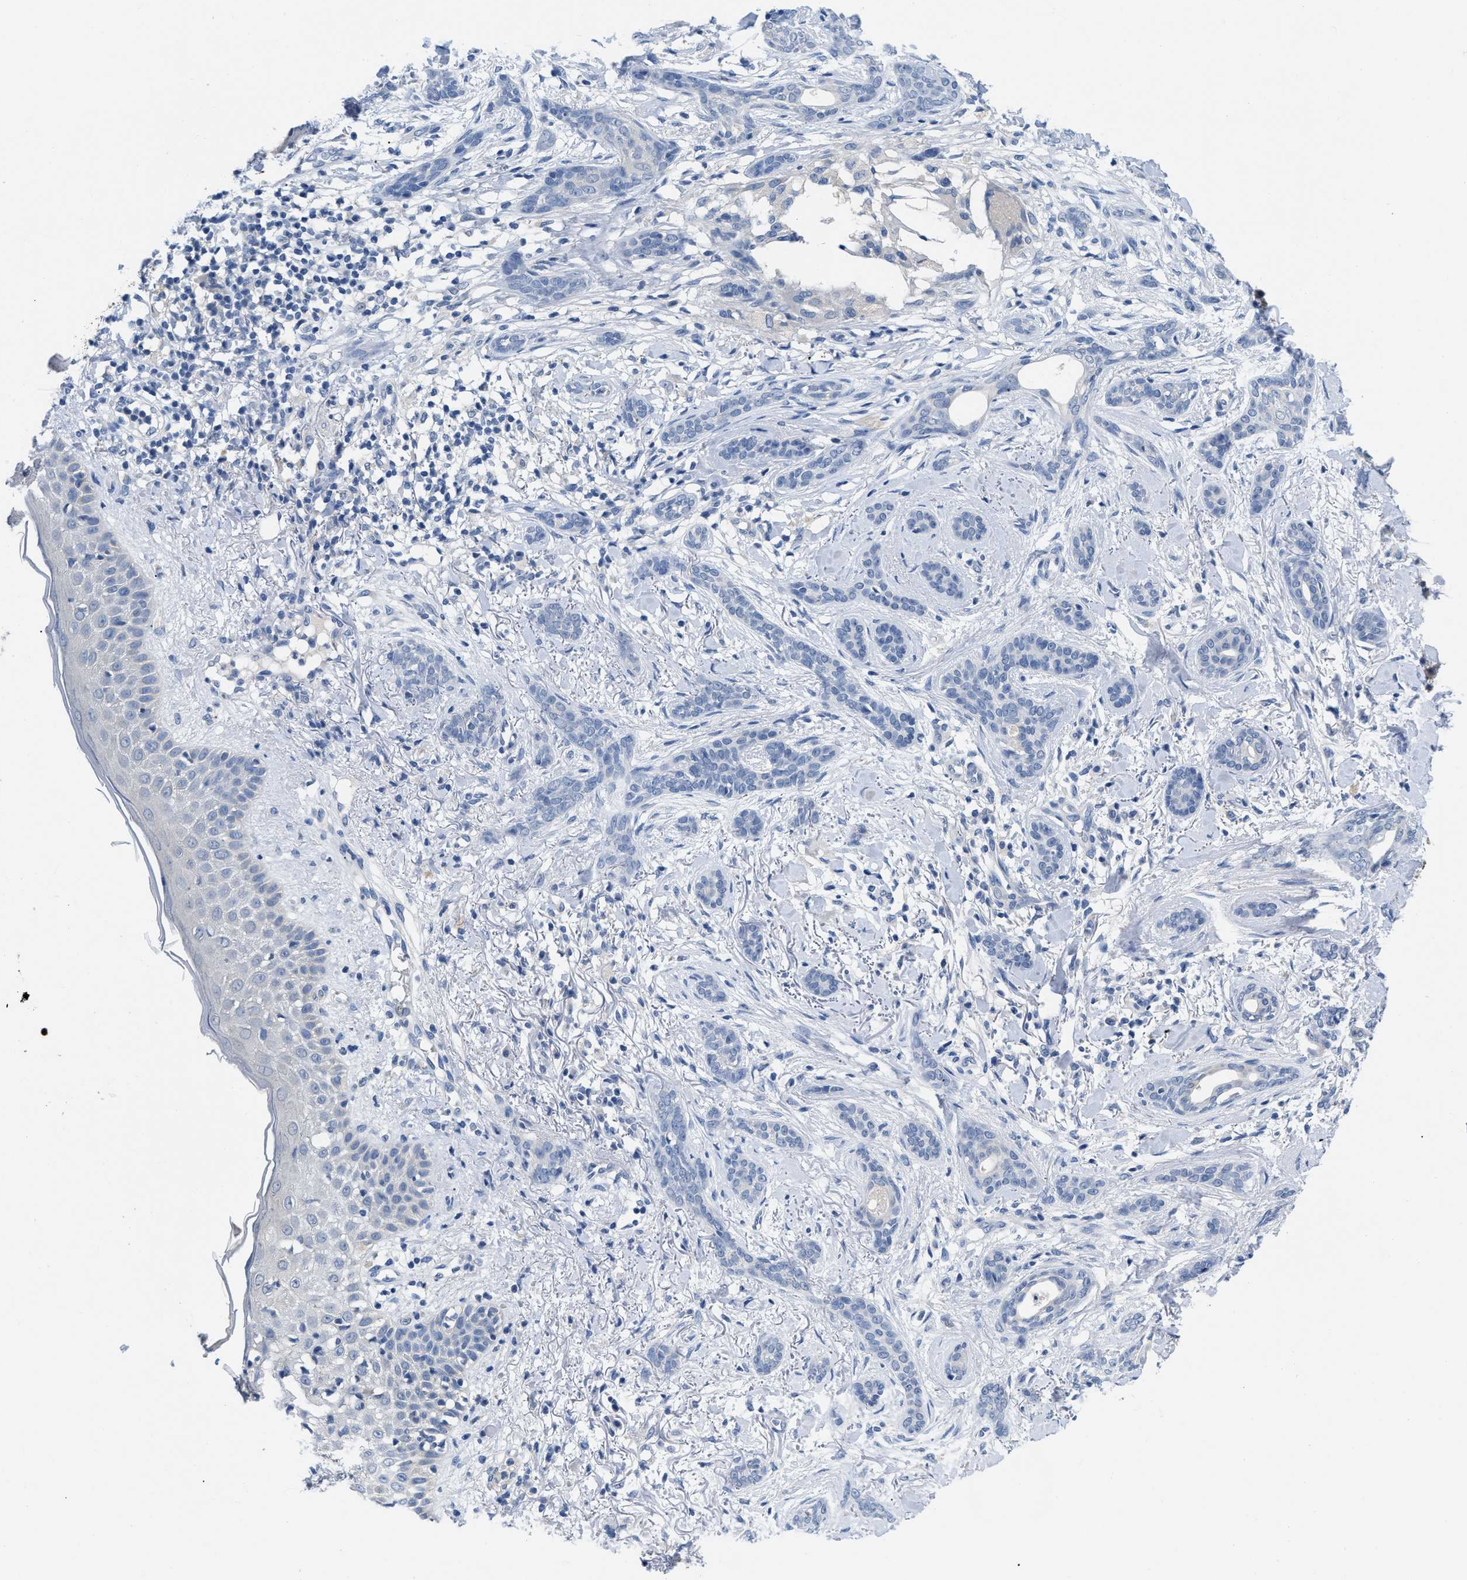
{"staining": {"intensity": "negative", "quantity": "none", "location": "none"}, "tissue": "skin cancer", "cell_type": "Tumor cells", "image_type": "cancer", "snomed": [{"axis": "morphology", "description": "Basal cell carcinoma"}, {"axis": "morphology", "description": "Adnexal tumor, benign"}, {"axis": "topography", "description": "Skin"}], "caption": "An image of skin cancer stained for a protein exhibits no brown staining in tumor cells.", "gene": "PYY", "patient": {"sex": "female", "age": 42}}